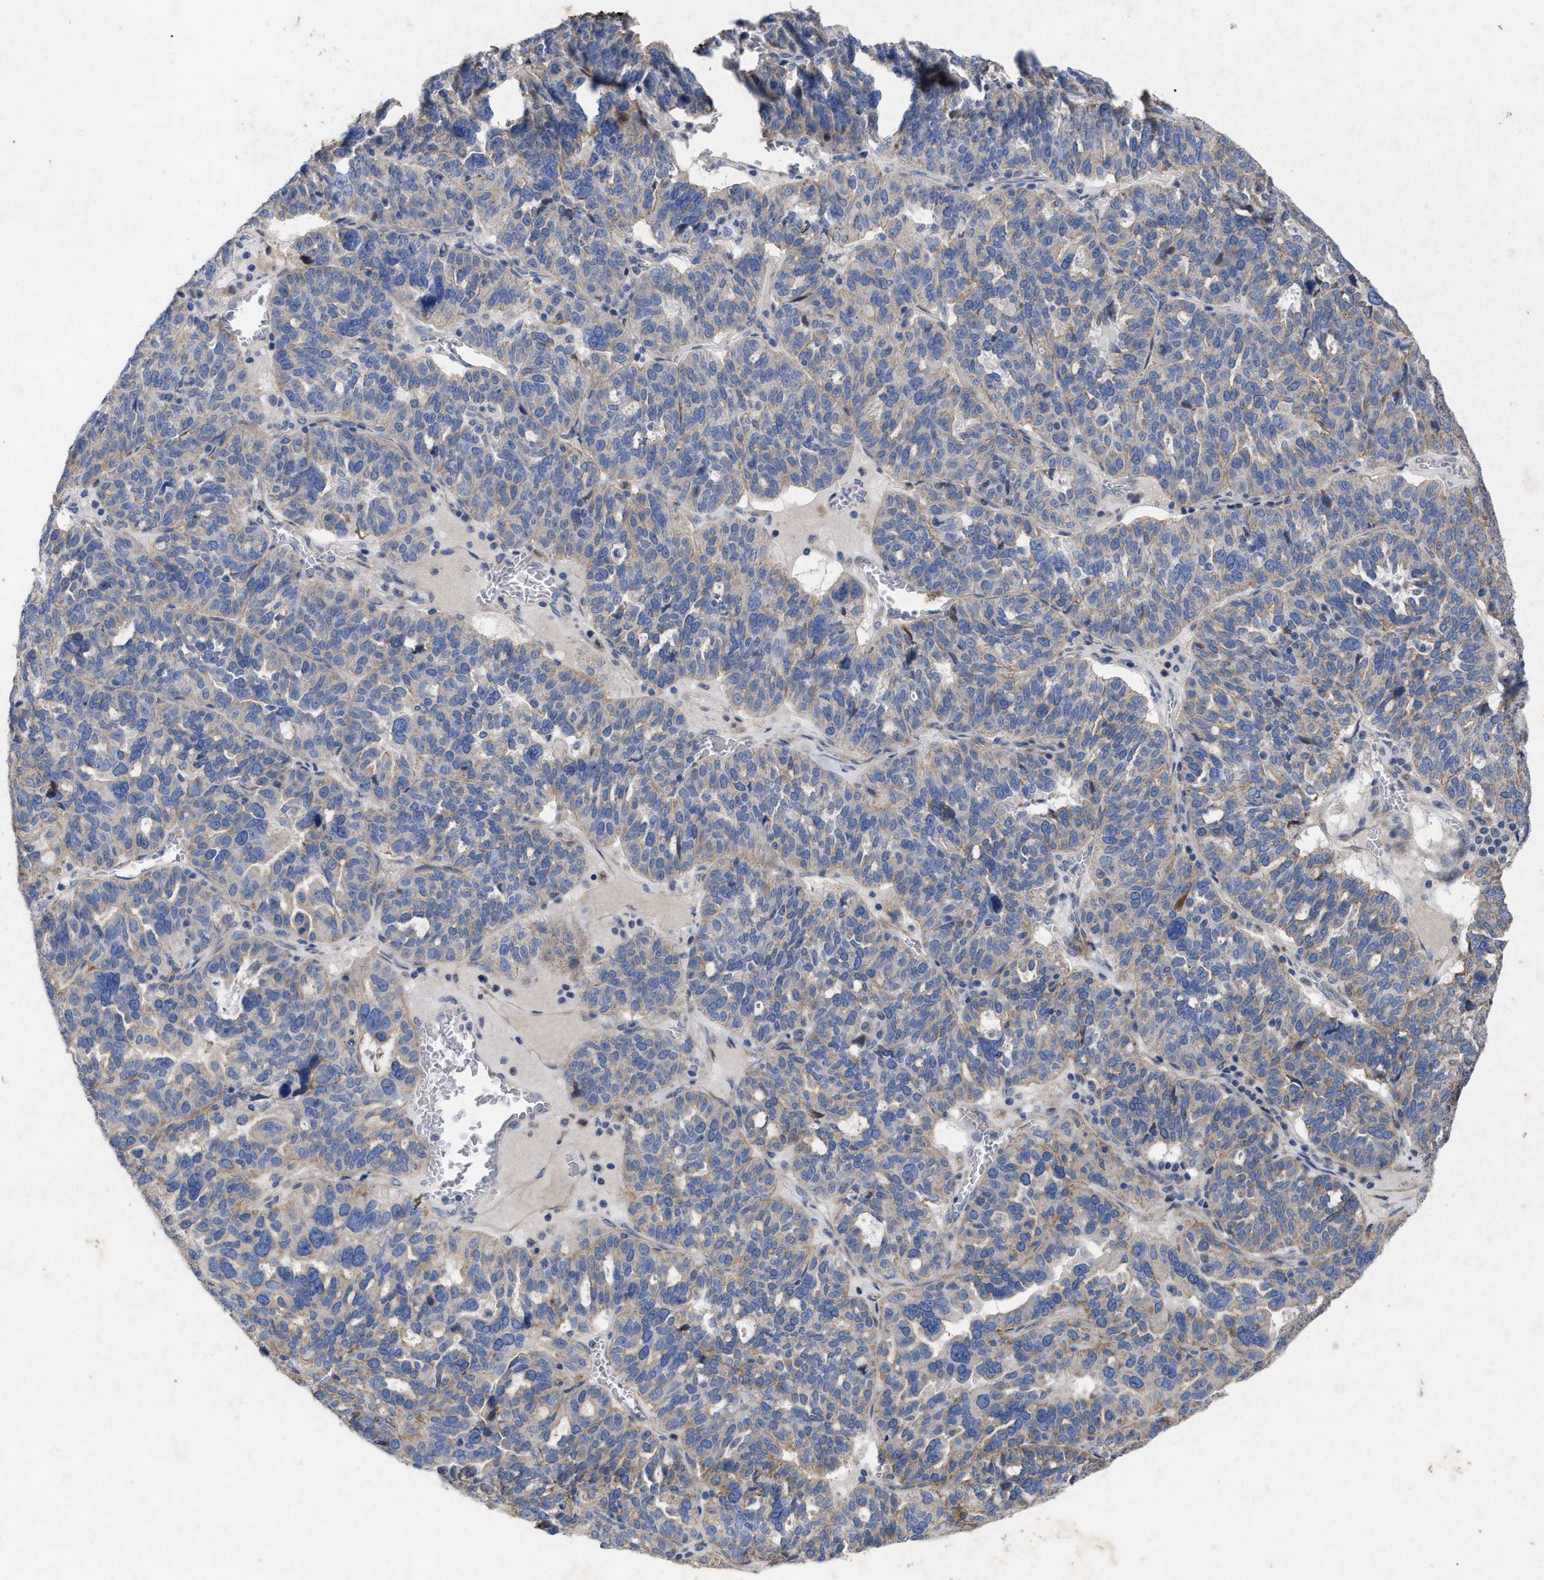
{"staining": {"intensity": "weak", "quantity": "25%-75%", "location": "cytoplasmic/membranous"}, "tissue": "ovarian cancer", "cell_type": "Tumor cells", "image_type": "cancer", "snomed": [{"axis": "morphology", "description": "Cystadenocarcinoma, serous, NOS"}, {"axis": "topography", "description": "Ovary"}], "caption": "IHC photomicrograph of neoplastic tissue: ovarian cancer (serous cystadenocarcinoma) stained using immunohistochemistry (IHC) displays low levels of weak protein expression localized specifically in the cytoplasmic/membranous of tumor cells, appearing as a cytoplasmic/membranous brown color.", "gene": "VIP", "patient": {"sex": "female", "age": 59}}